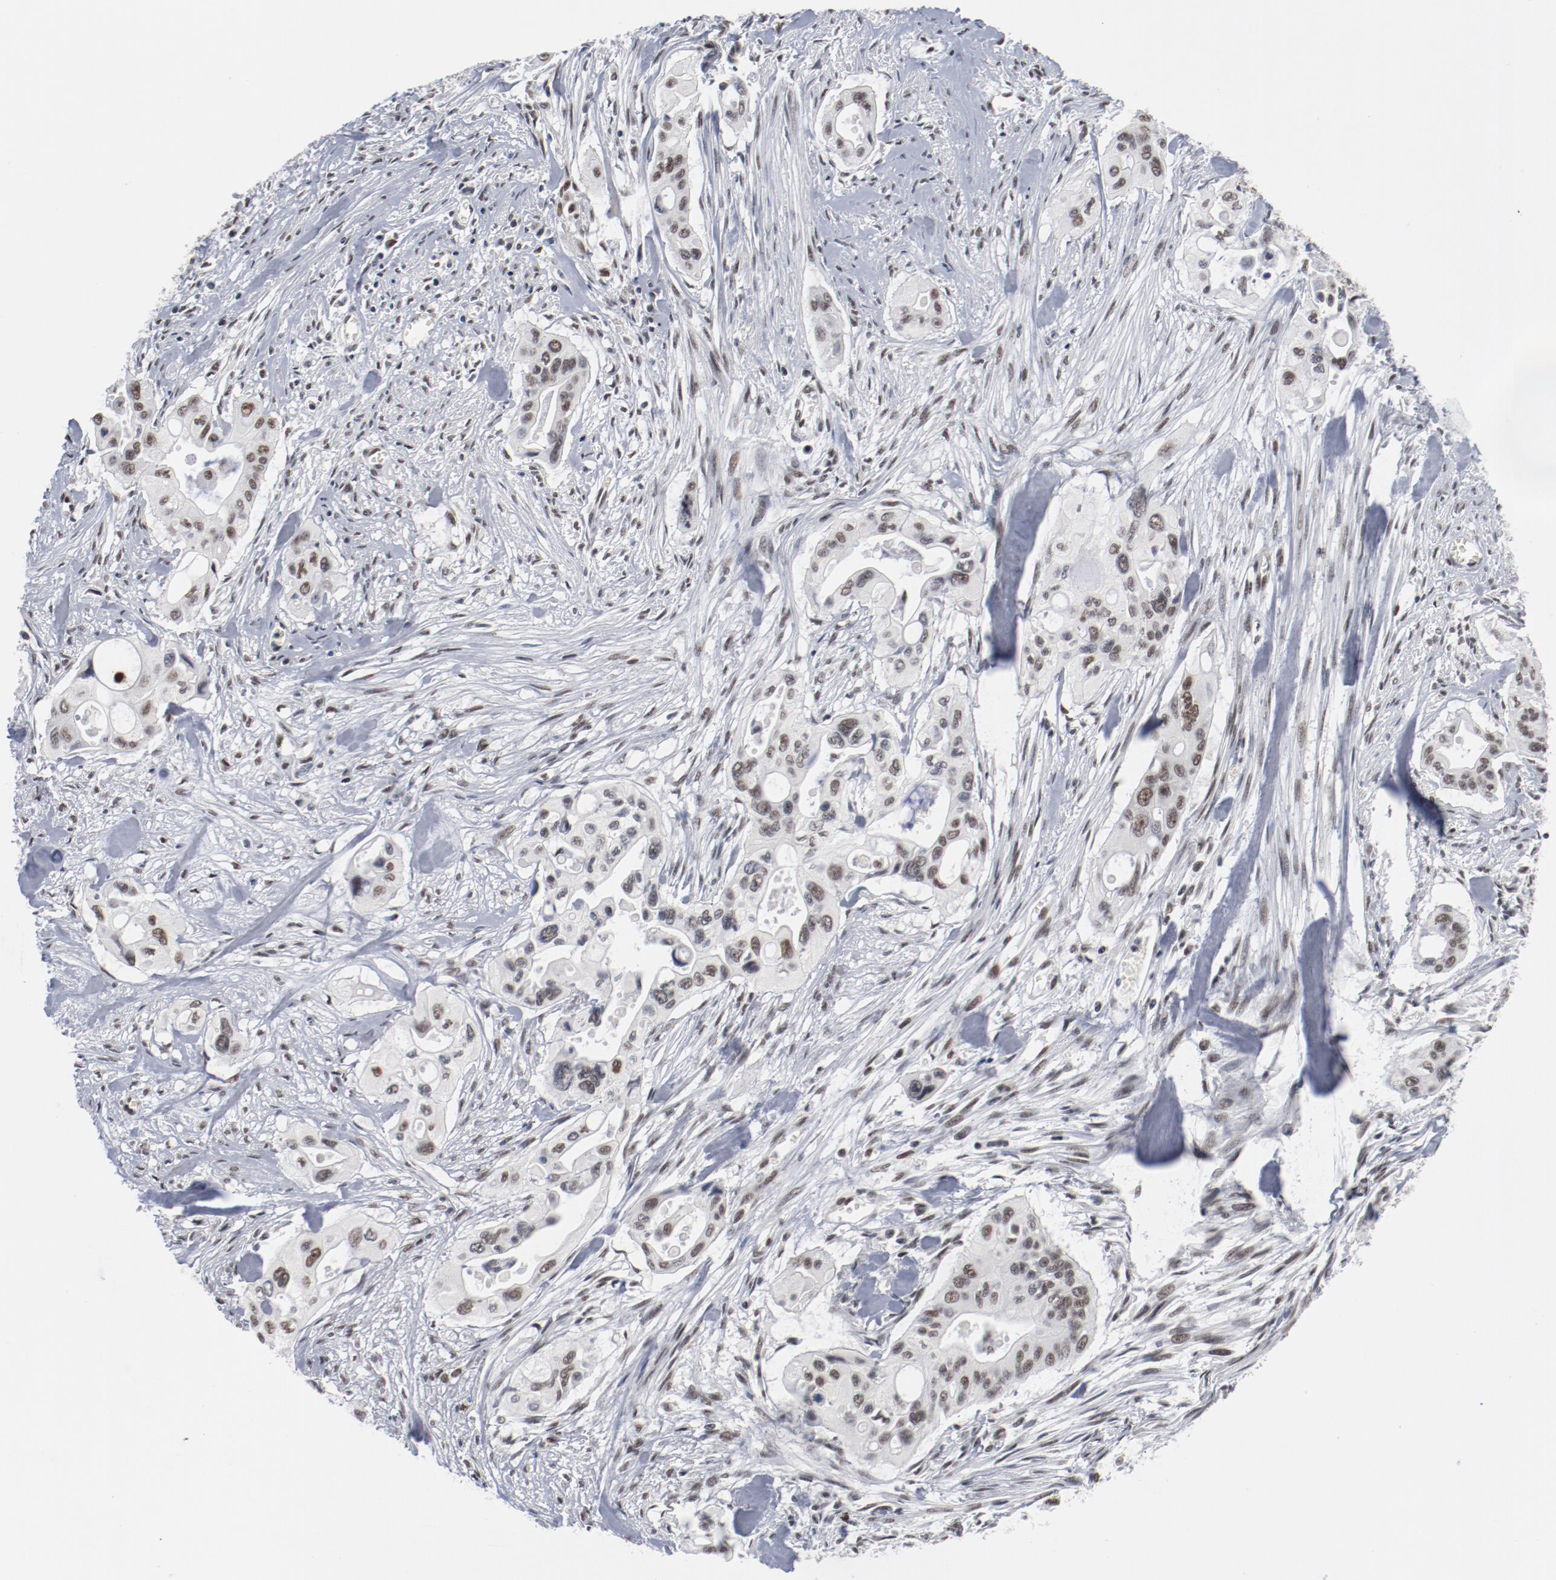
{"staining": {"intensity": "weak", "quantity": "25%-75%", "location": "nuclear"}, "tissue": "pancreatic cancer", "cell_type": "Tumor cells", "image_type": "cancer", "snomed": [{"axis": "morphology", "description": "Adenocarcinoma, NOS"}, {"axis": "topography", "description": "Pancreas"}], "caption": "The immunohistochemical stain labels weak nuclear staining in tumor cells of pancreatic cancer tissue.", "gene": "BUB3", "patient": {"sex": "male", "age": 77}}